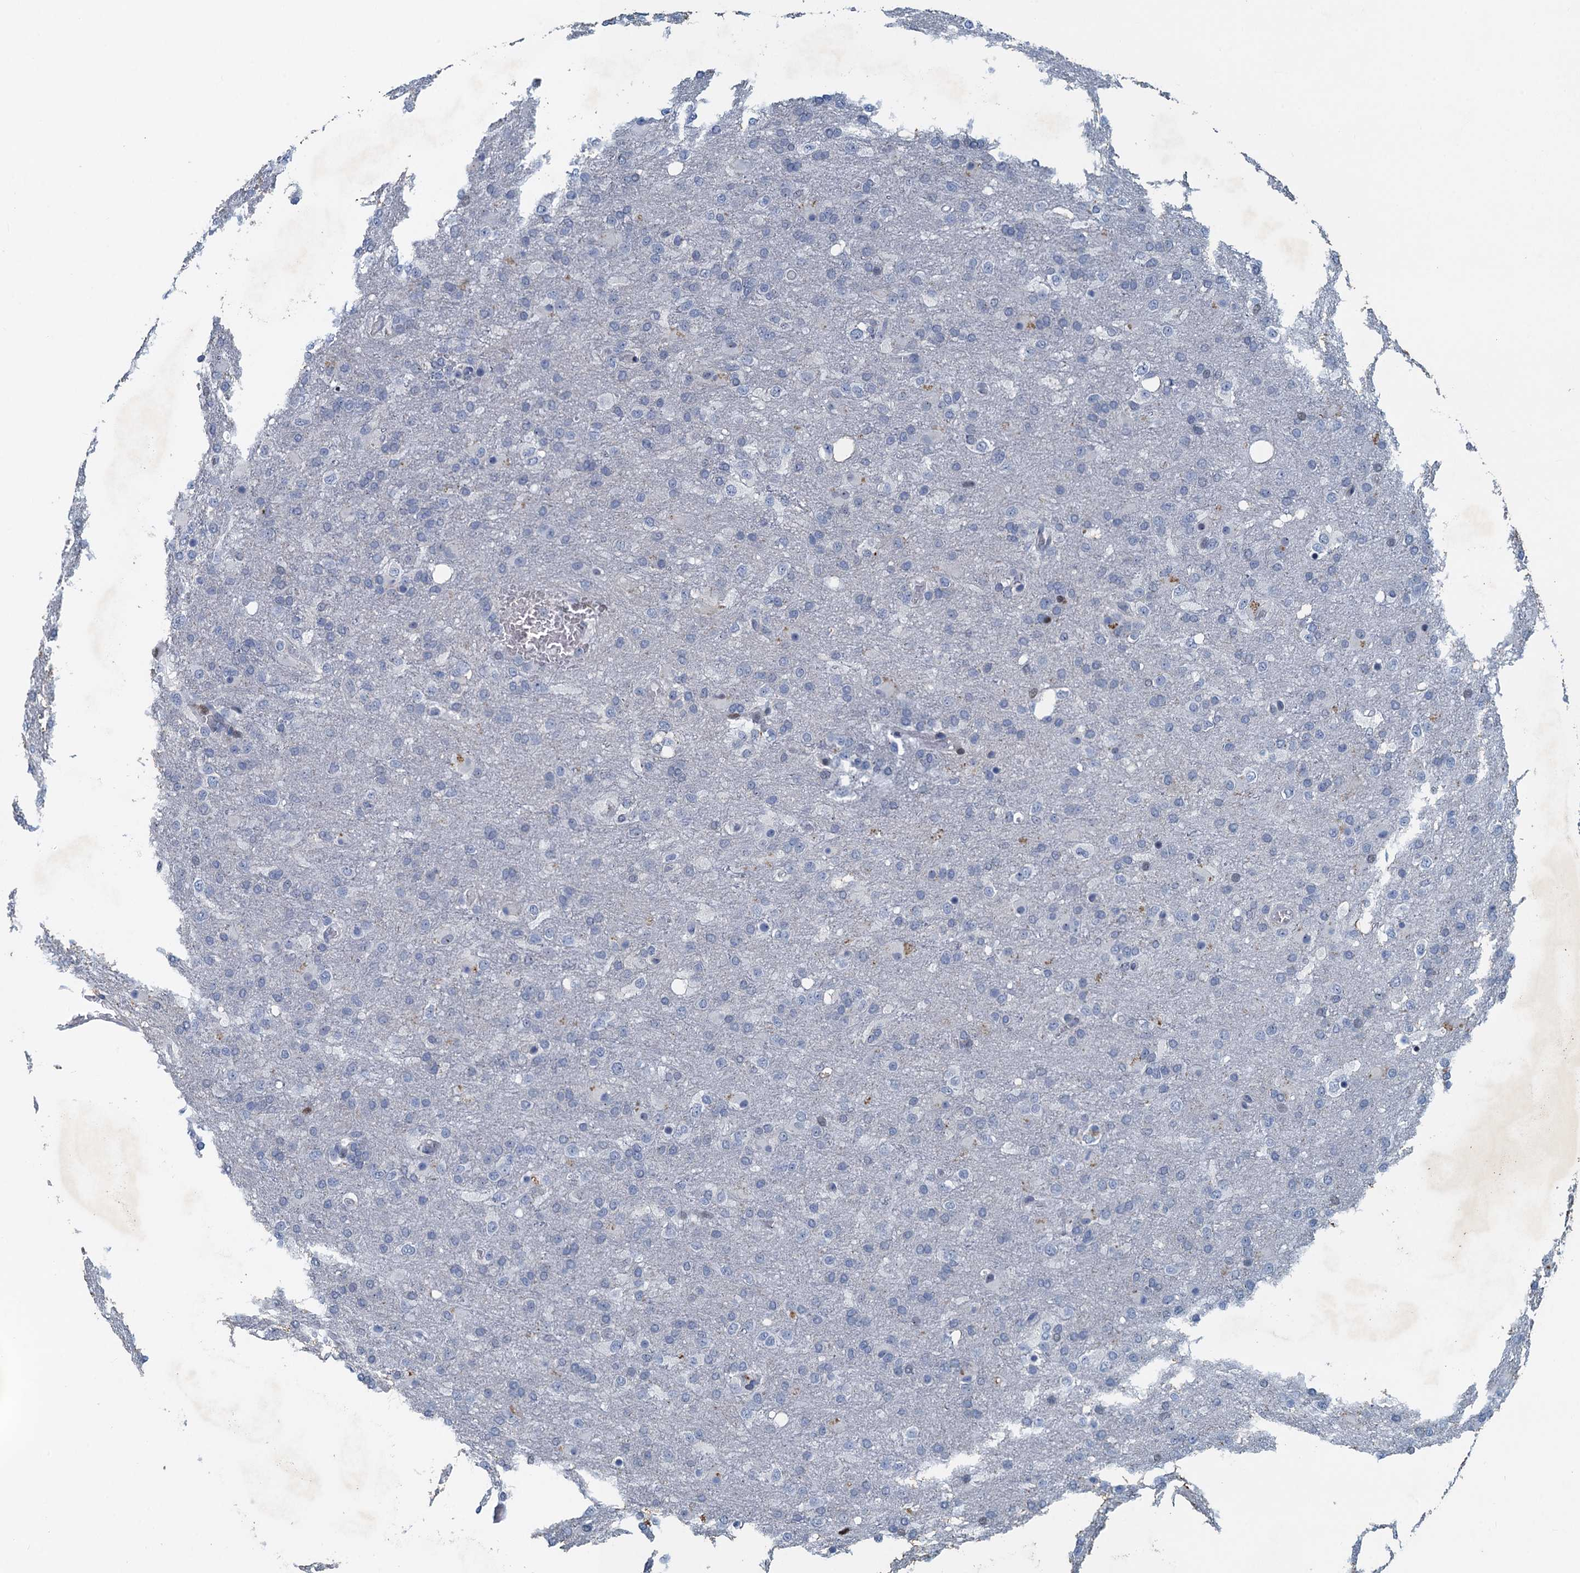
{"staining": {"intensity": "negative", "quantity": "none", "location": "none"}, "tissue": "glioma", "cell_type": "Tumor cells", "image_type": "cancer", "snomed": [{"axis": "morphology", "description": "Glioma, malignant, High grade"}, {"axis": "topography", "description": "Brain"}], "caption": "Immunohistochemistry (IHC) image of neoplastic tissue: malignant high-grade glioma stained with DAB shows no significant protein positivity in tumor cells.", "gene": "ANKRD13D", "patient": {"sex": "female", "age": 74}}